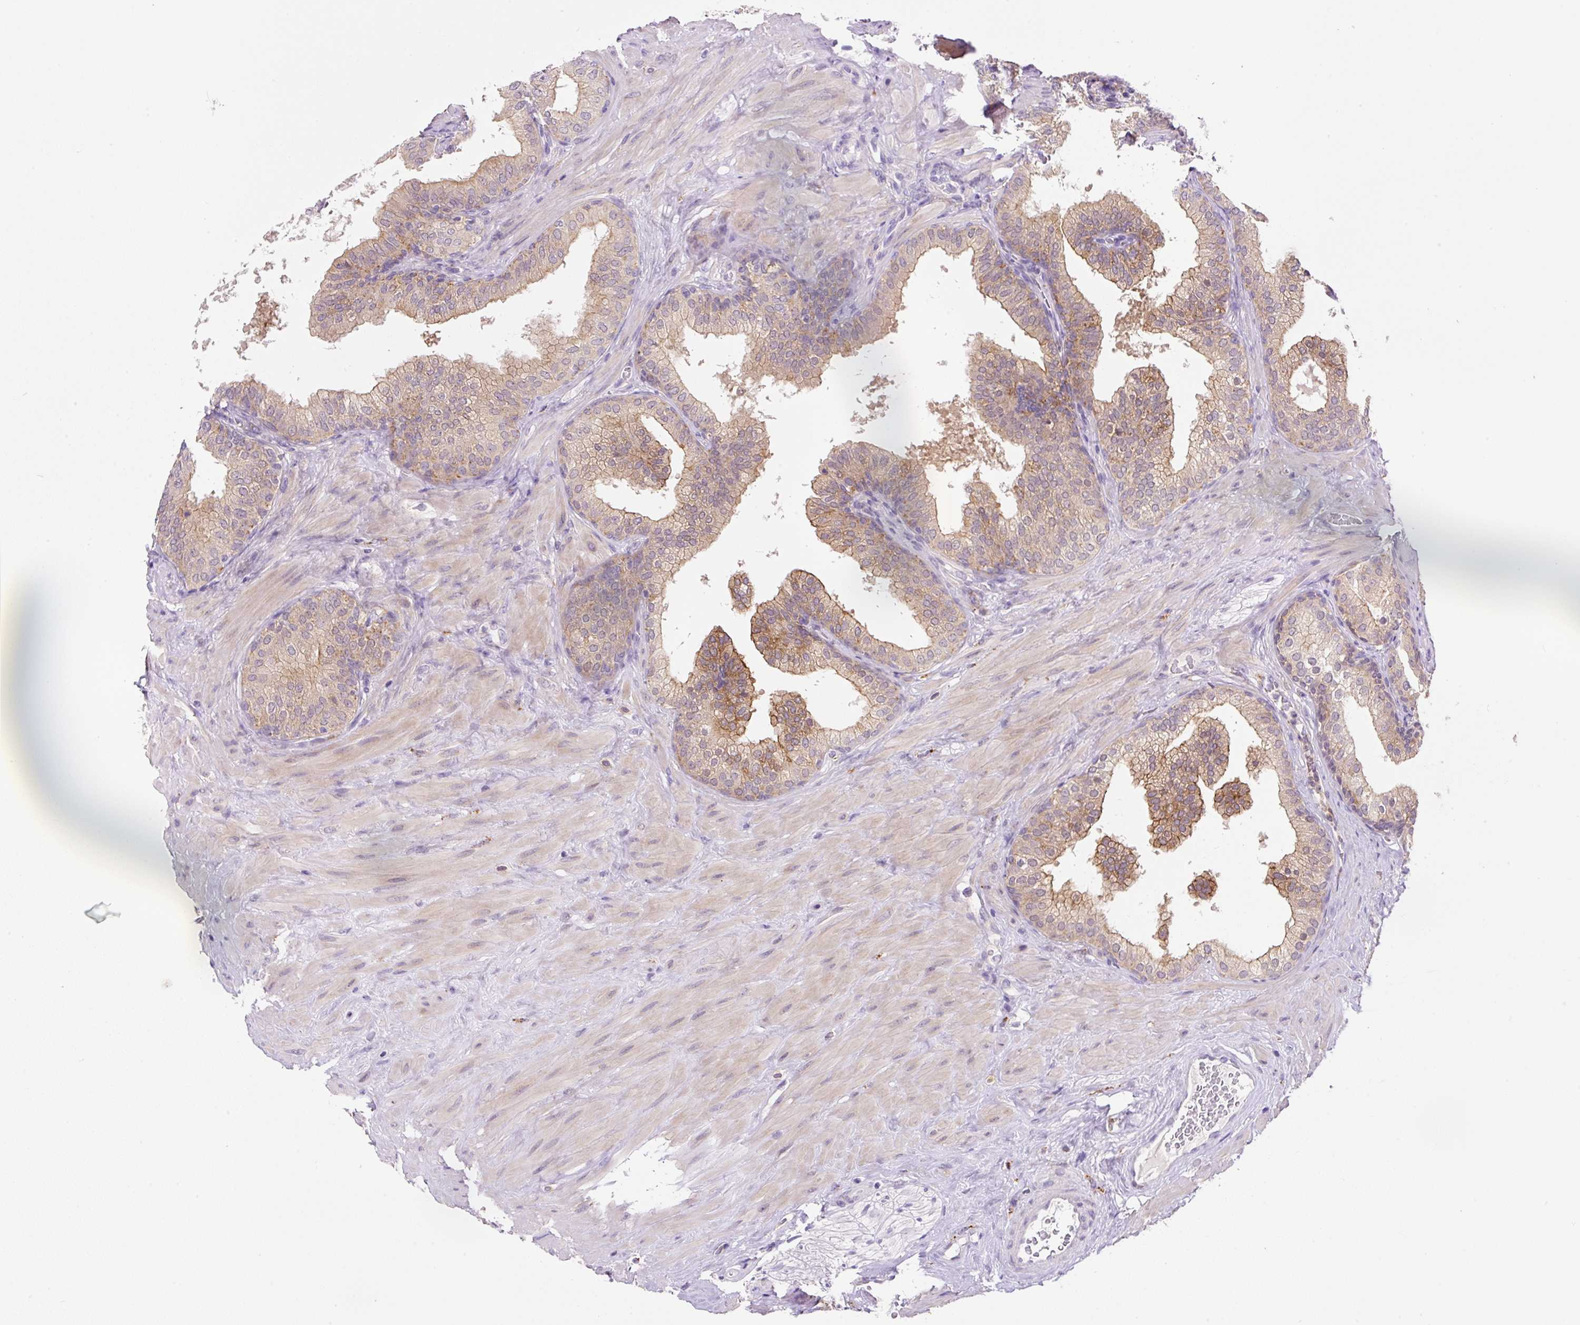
{"staining": {"intensity": "moderate", "quantity": ">75%", "location": "cytoplasmic/membranous"}, "tissue": "prostate", "cell_type": "Glandular cells", "image_type": "normal", "snomed": [{"axis": "morphology", "description": "Normal tissue, NOS"}, {"axis": "topography", "description": "Prostate"}], "caption": "Immunohistochemistry (IHC) (DAB (3,3'-diaminobenzidine)) staining of benign prostate demonstrates moderate cytoplasmic/membranous protein staining in about >75% of glandular cells. (brown staining indicates protein expression, while blue staining denotes nuclei).", "gene": "CEBPZOS", "patient": {"sex": "male", "age": 60}}